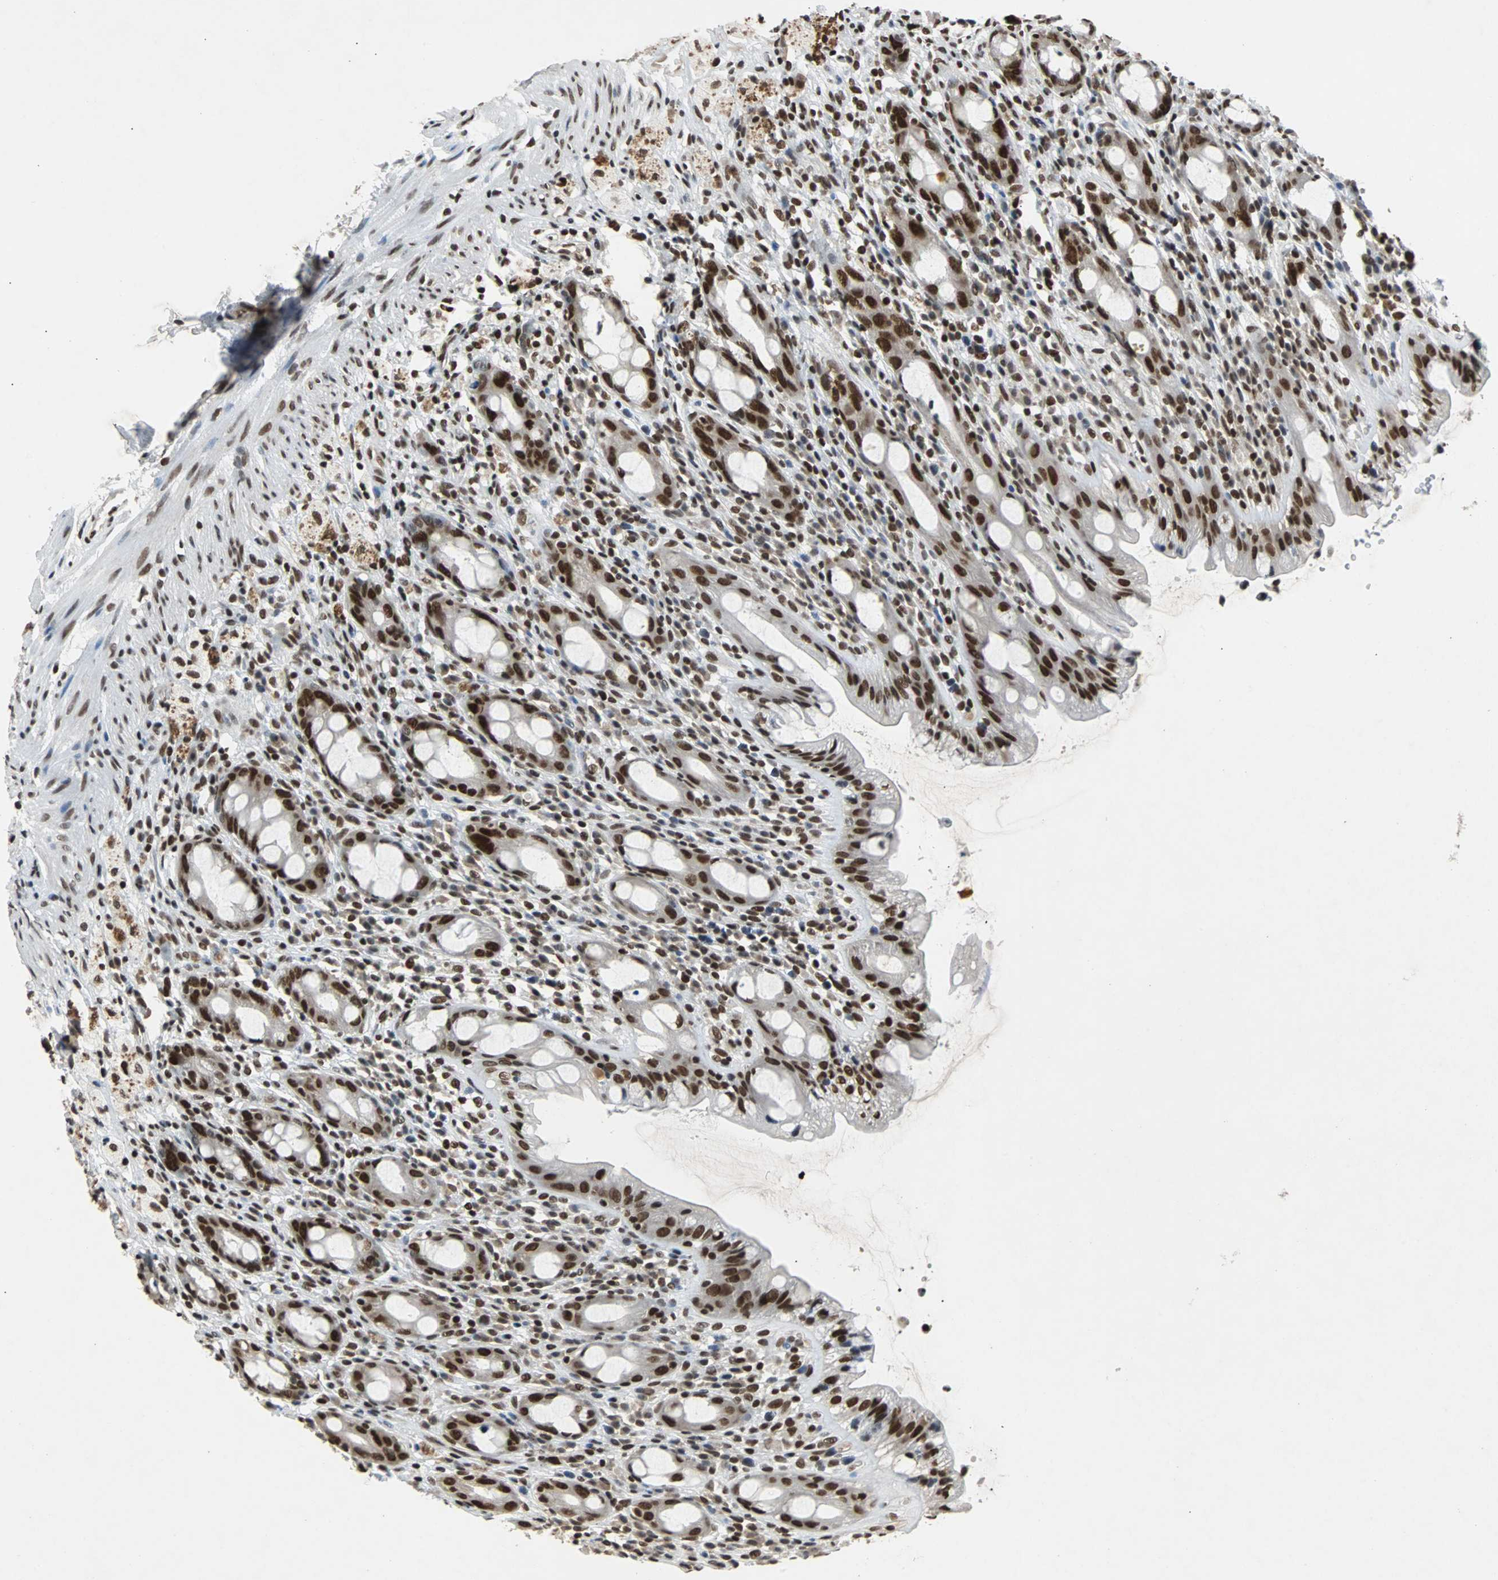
{"staining": {"intensity": "strong", "quantity": ">75%", "location": "nuclear"}, "tissue": "rectum", "cell_type": "Glandular cells", "image_type": "normal", "snomed": [{"axis": "morphology", "description": "Normal tissue, NOS"}, {"axis": "topography", "description": "Rectum"}], "caption": "An image of human rectum stained for a protein displays strong nuclear brown staining in glandular cells.", "gene": "GATAD2A", "patient": {"sex": "male", "age": 44}}